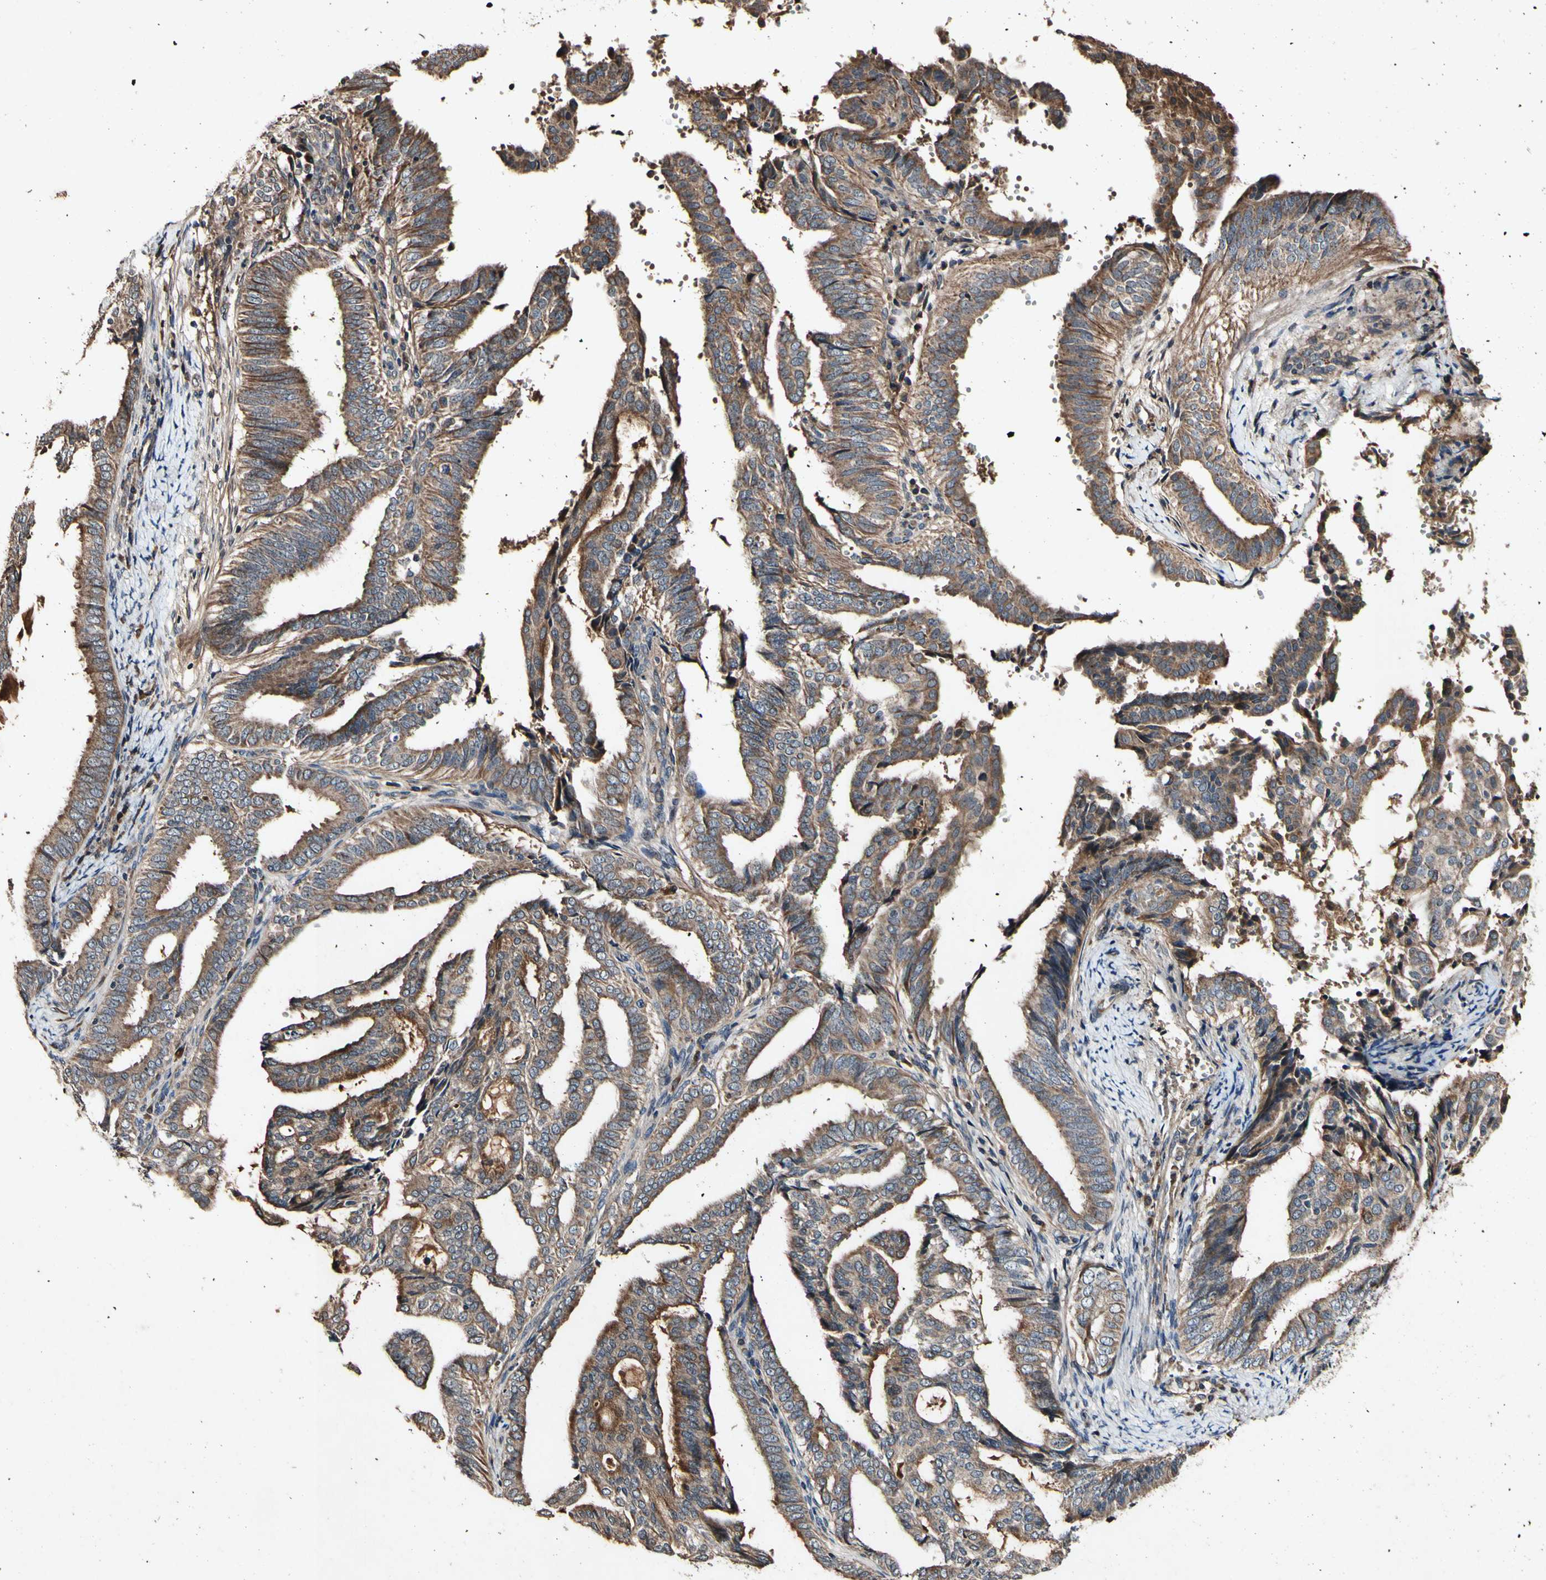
{"staining": {"intensity": "moderate", "quantity": ">75%", "location": "cytoplasmic/membranous"}, "tissue": "endometrial cancer", "cell_type": "Tumor cells", "image_type": "cancer", "snomed": [{"axis": "morphology", "description": "Adenocarcinoma, NOS"}, {"axis": "topography", "description": "Endometrium"}], "caption": "Immunohistochemistry (DAB) staining of human endometrial cancer displays moderate cytoplasmic/membranous protein expression in approximately >75% of tumor cells.", "gene": "PLAT", "patient": {"sex": "female", "age": 58}}